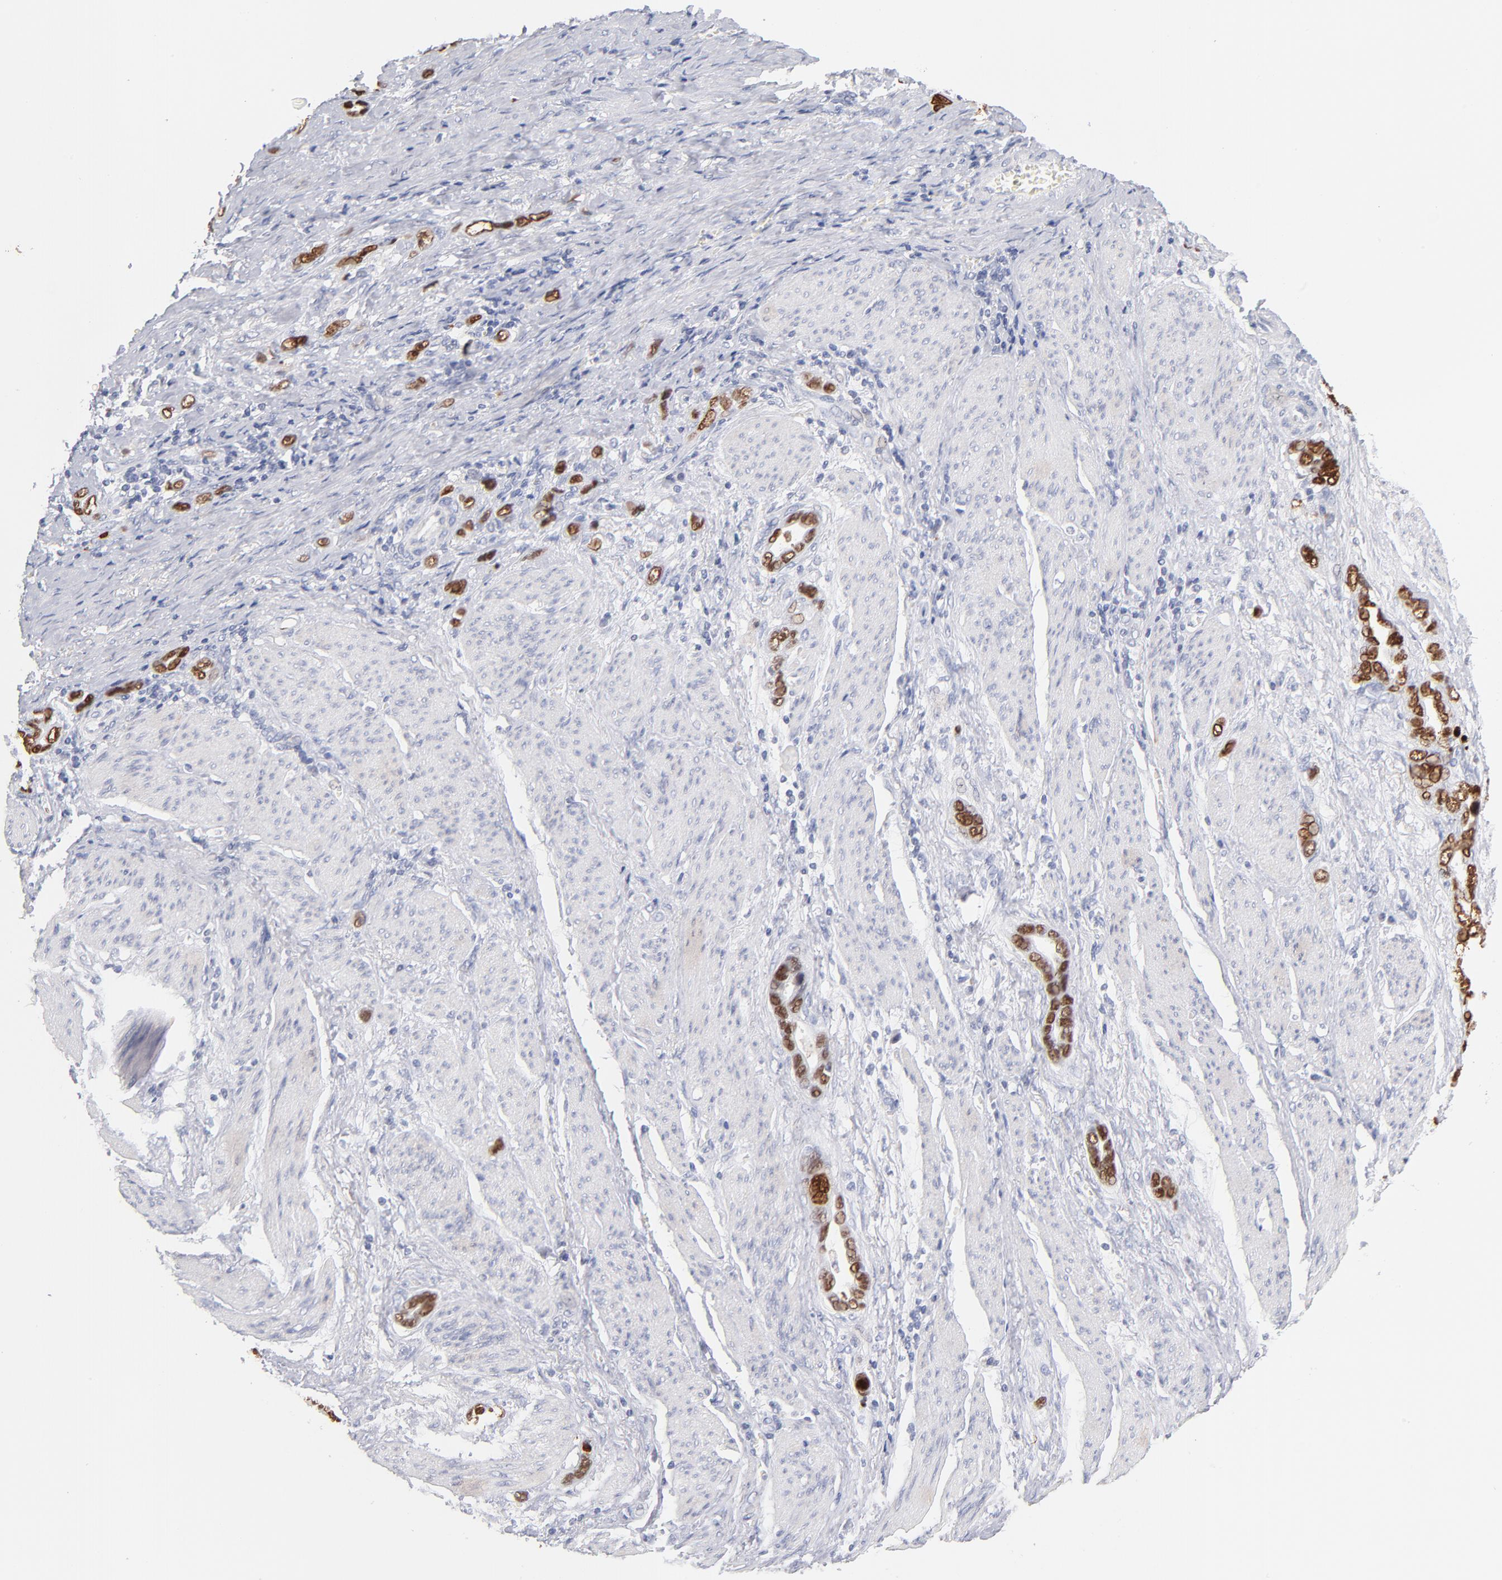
{"staining": {"intensity": "moderate", "quantity": ">75%", "location": "nuclear"}, "tissue": "stomach cancer", "cell_type": "Tumor cells", "image_type": "cancer", "snomed": [{"axis": "morphology", "description": "Adenocarcinoma, NOS"}, {"axis": "topography", "description": "Stomach"}], "caption": "Immunohistochemical staining of human adenocarcinoma (stomach) demonstrates moderate nuclear protein staining in approximately >75% of tumor cells.", "gene": "PARP1", "patient": {"sex": "male", "age": 78}}